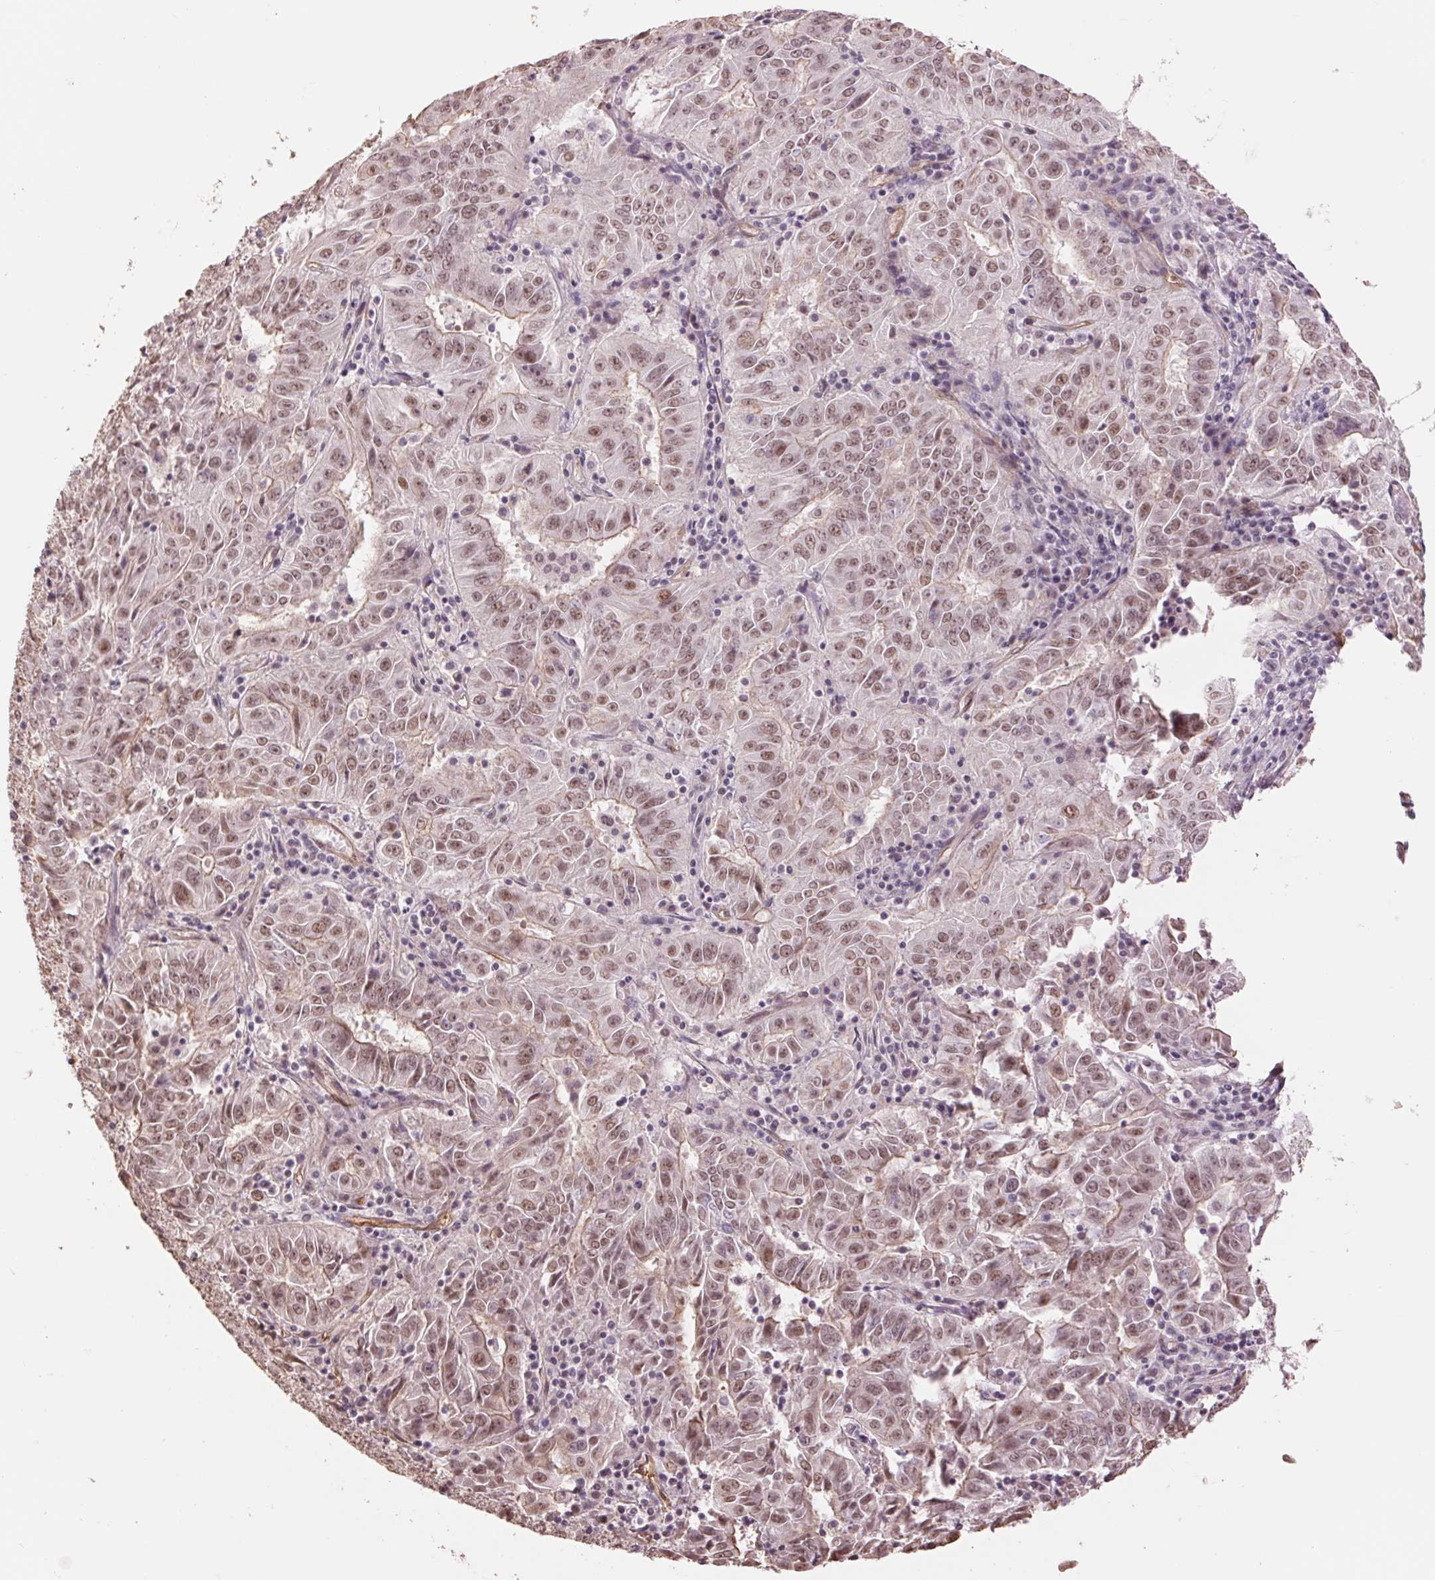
{"staining": {"intensity": "moderate", "quantity": ">75%", "location": "cytoplasmic/membranous,nuclear"}, "tissue": "pancreatic cancer", "cell_type": "Tumor cells", "image_type": "cancer", "snomed": [{"axis": "morphology", "description": "Adenocarcinoma, NOS"}, {"axis": "topography", "description": "Pancreas"}], "caption": "Moderate cytoplasmic/membranous and nuclear staining for a protein is seen in about >75% of tumor cells of pancreatic cancer (adenocarcinoma) using IHC.", "gene": "PALM", "patient": {"sex": "male", "age": 63}}